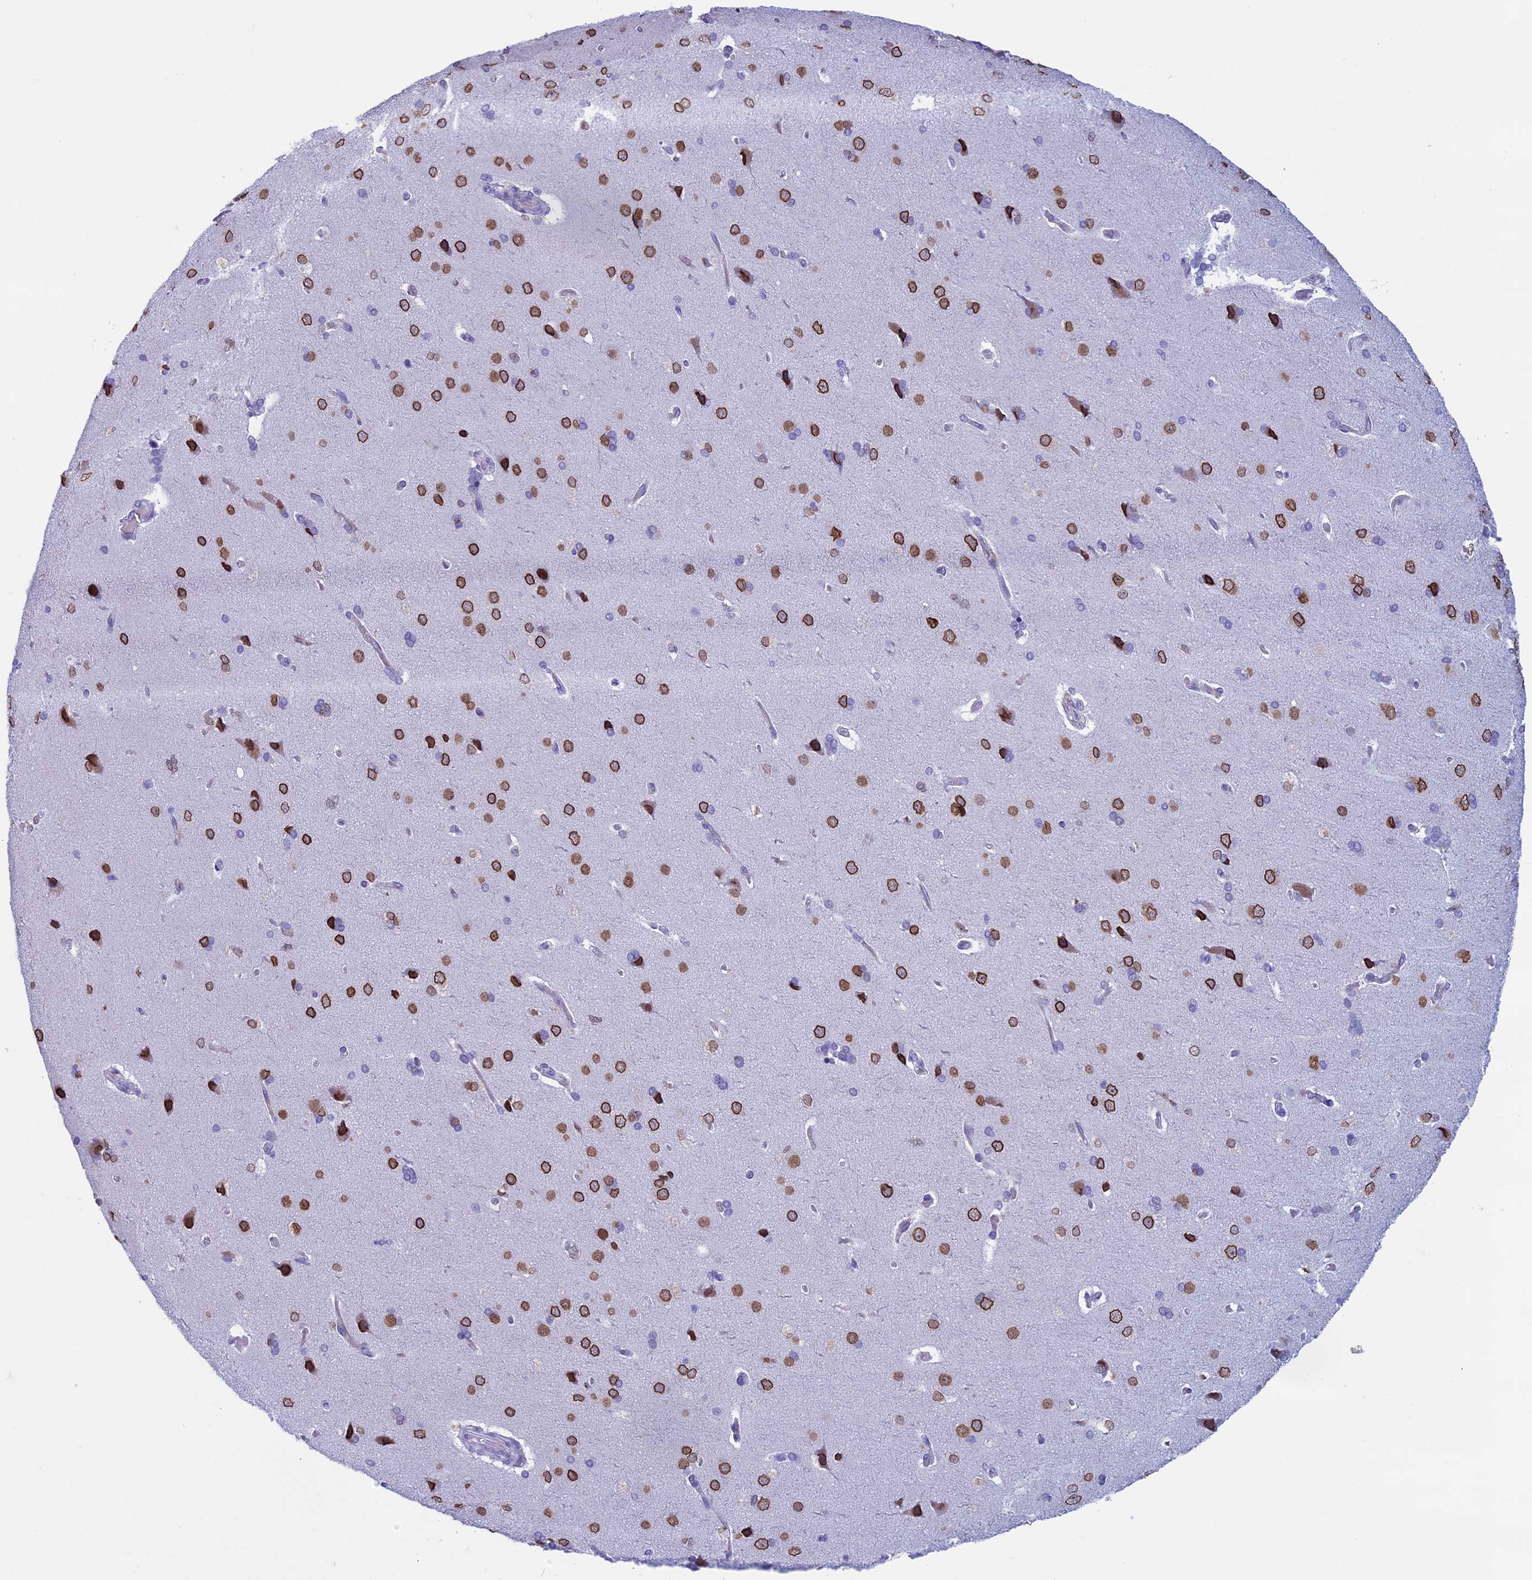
{"staining": {"intensity": "negative", "quantity": "none", "location": "none"}, "tissue": "cerebral cortex", "cell_type": "Endothelial cells", "image_type": "normal", "snomed": [{"axis": "morphology", "description": "Normal tissue, NOS"}, {"axis": "topography", "description": "Cerebral cortex"}], "caption": "Photomicrograph shows no protein staining in endothelial cells of unremarkable cerebral cortex.", "gene": "FAM169A", "patient": {"sex": "male", "age": 62}}